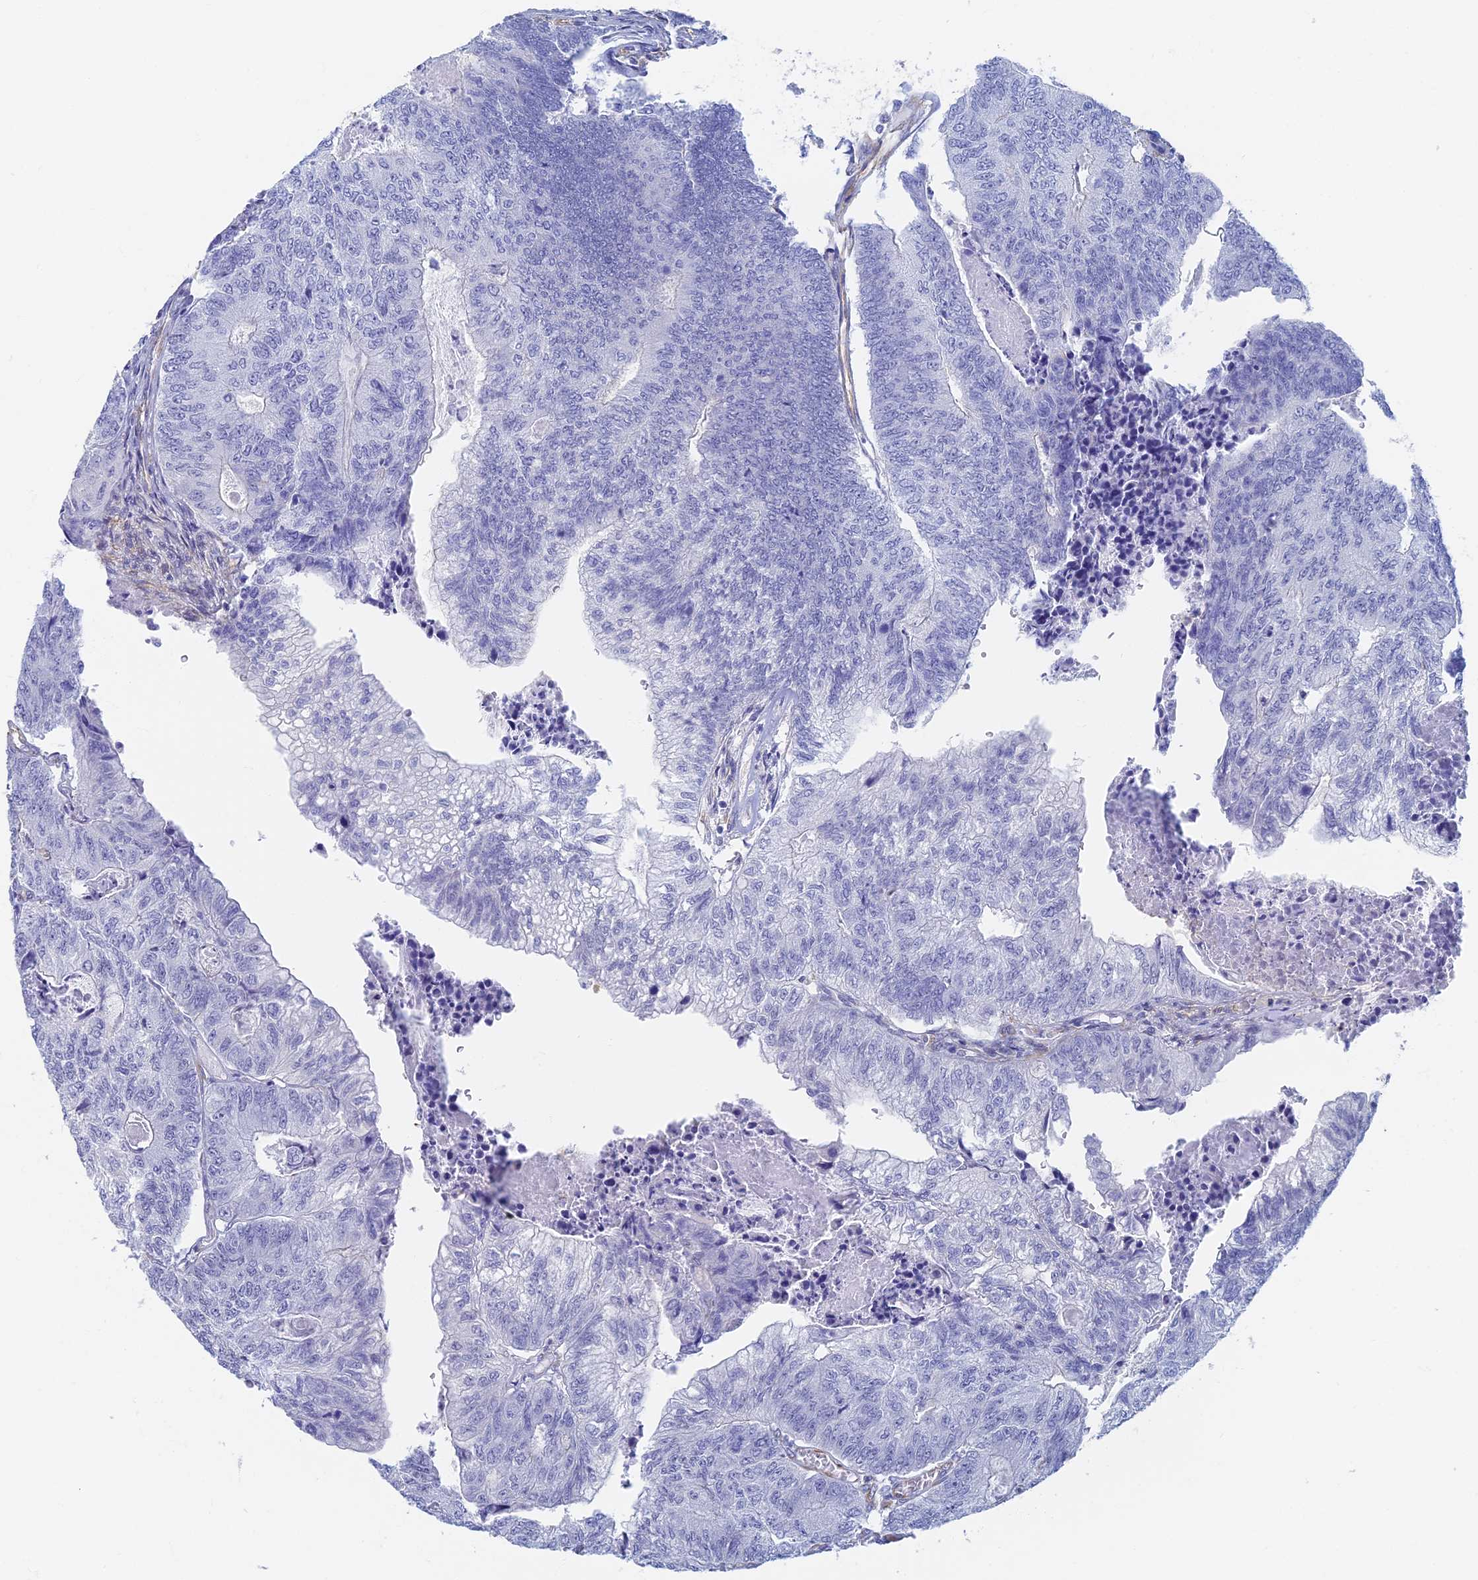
{"staining": {"intensity": "negative", "quantity": "none", "location": "none"}, "tissue": "colorectal cancer", "cell_type": "Tumor cells", "image_type": "cancer", "snomed": [{"axis": "morphology", "description": "Adenocarcinoma, NOS"}, {"axis": "topography", "description": "Colon"}], "caption": "An immunohistochemistry image of colorectal adenocarcinoma is shown. There is no staining in tumor cells of colorectal adenocarcinoma.", "gene": "RMC1", "patient": {"sex": "female", "age": 67}}